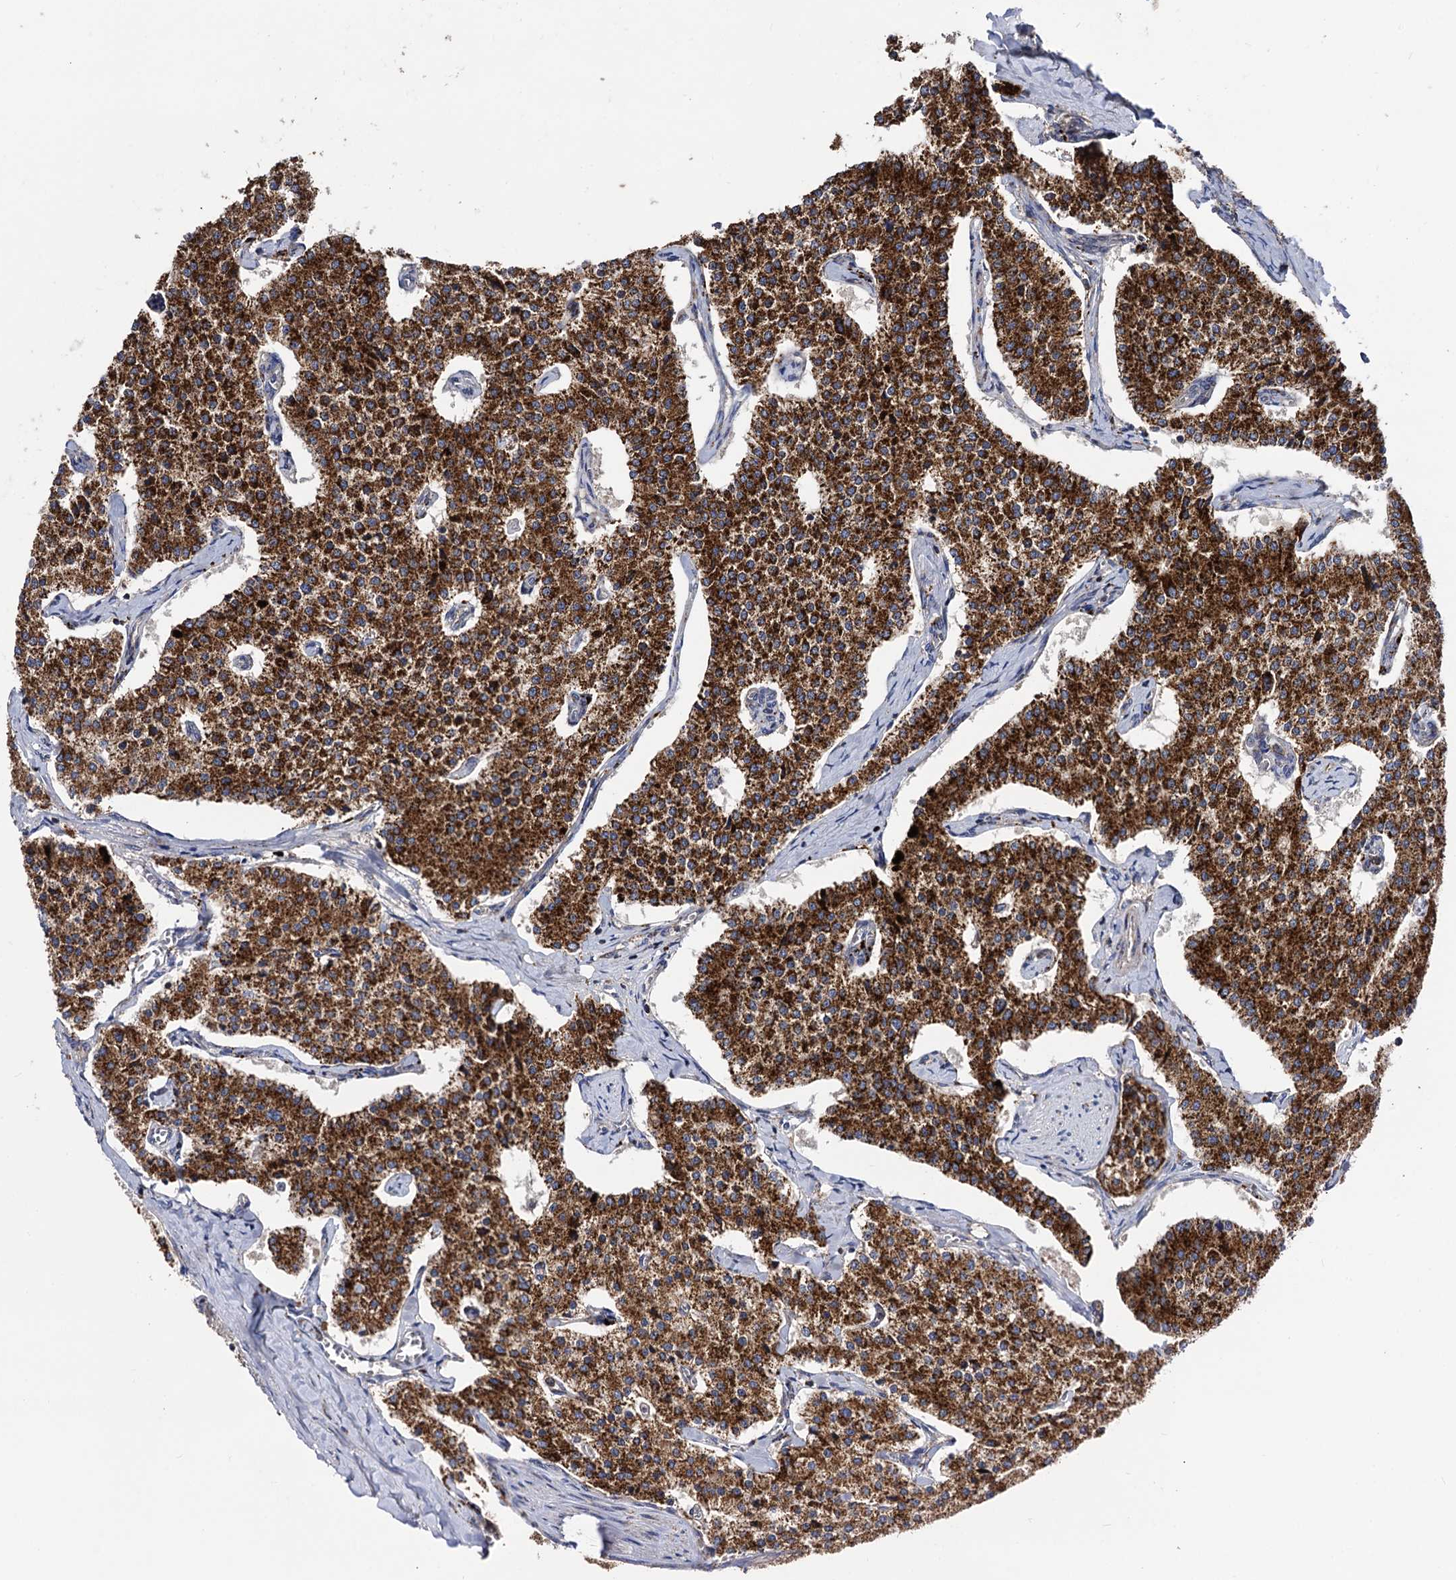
{"staining": {"intensity": "strong", "quantity": ">75%", "location": "cytoplasmic/membranous"}, "tissue": "carcinoid", "cell_type": "Tumor cells", "image_type": "cancer", "snomed": [{"axis": "morphology", "description": "Carcinoid, malignant, NOS"}, {"axis": "topography", "description": "Colon"}], "caption": "DAB (3,3'-diaminobenzidine) immunohistochemical staining of carcinoid (malignant) reveals strong cytoplasmic/membranous protein expression in approximately >75% of tumor cells.", "gene": "IQCH", "patient": {"sex": "female", "age": 52}}